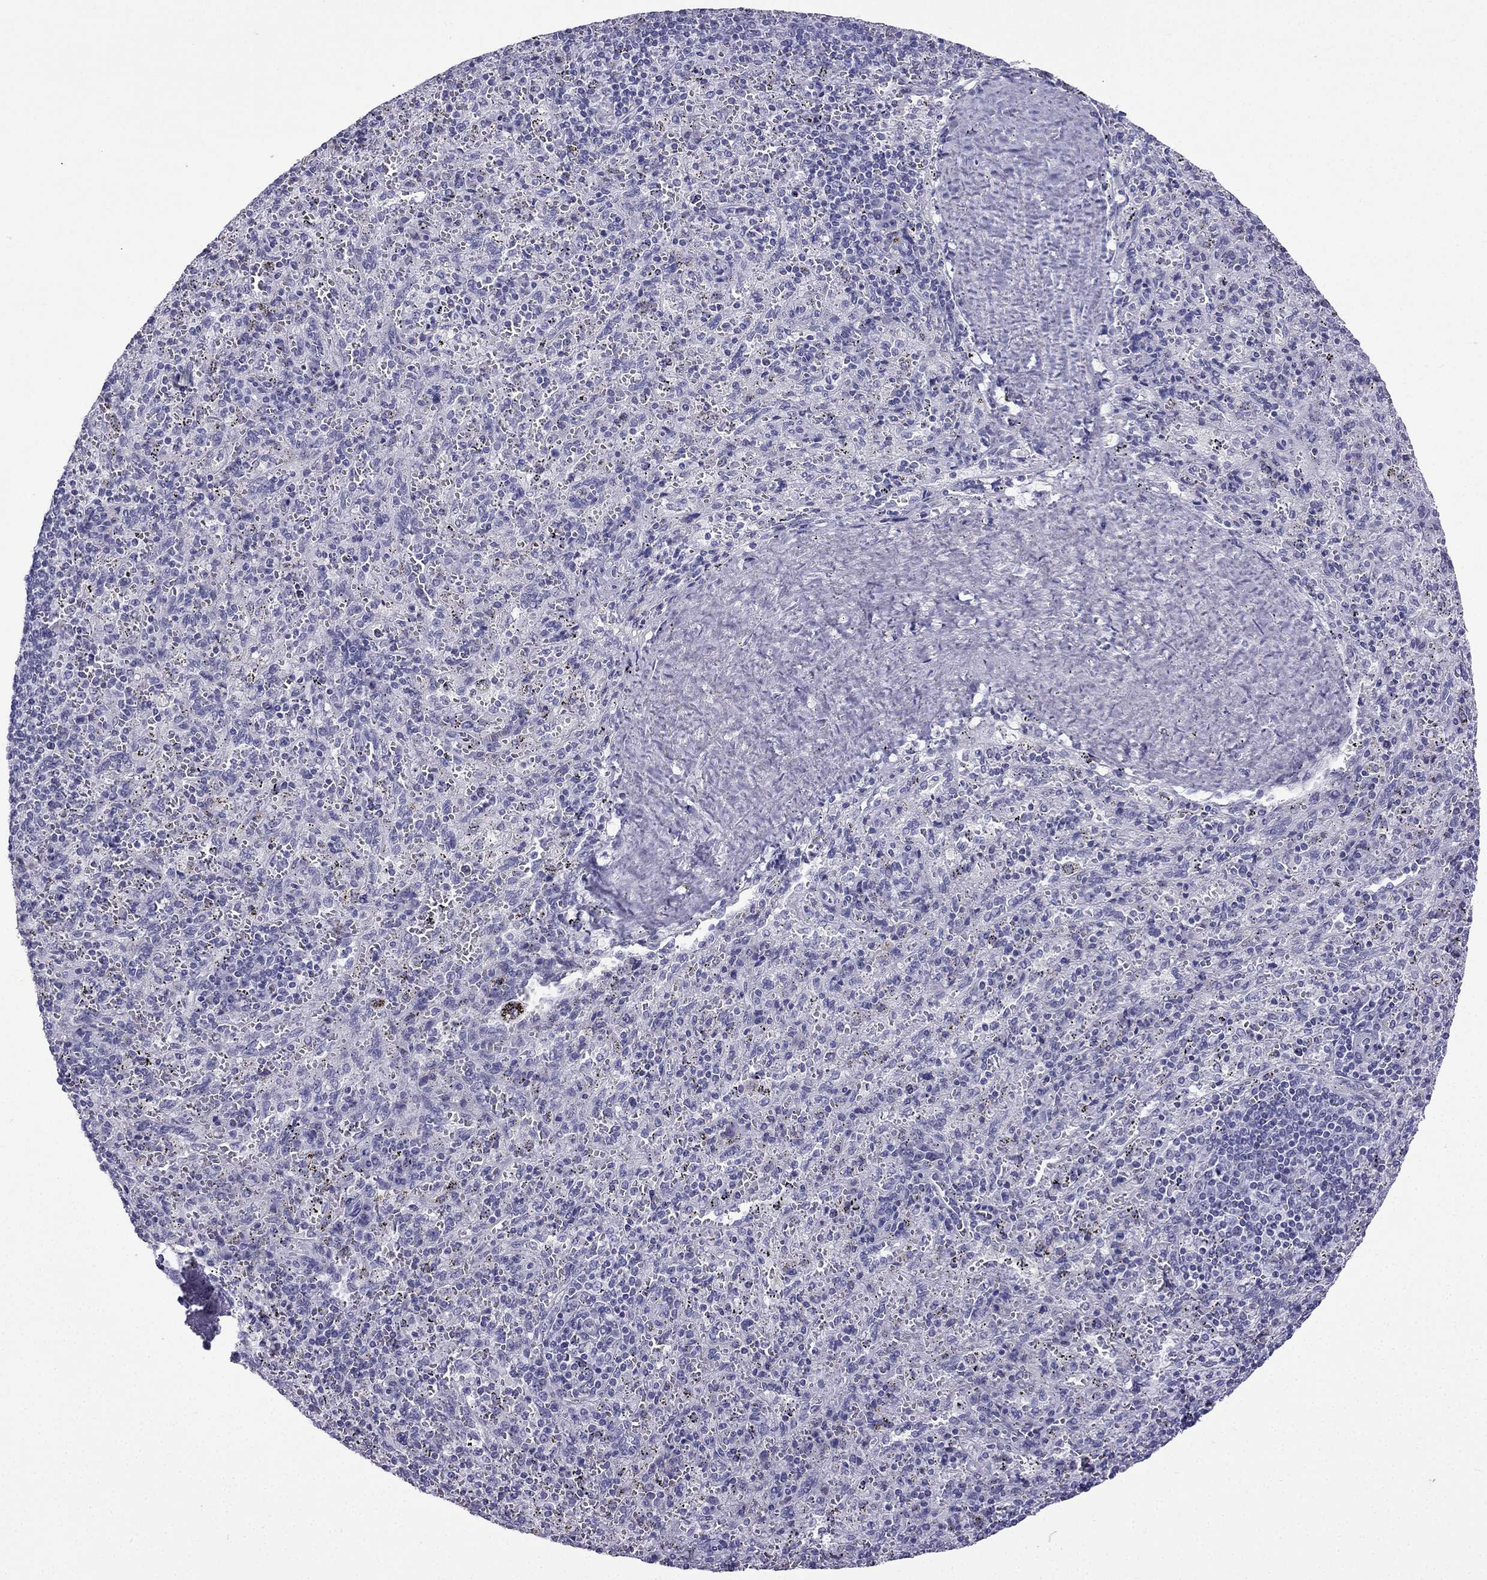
{"staining": {"intensity": "negative", "quantity": "none", "location": "none"}, "tissue": "spleen", "cell_type": "Cells in red pulp", "image_type": "normal", "snomed": [{"axis": "morphology", "description": "Normal tissue, NOS"}, {"axis": "topography", "description": "Spleen"}], "caption": "There is no significant positivity in cells in red pulp of spleen. (DAB (3,3'-diaminobenzidine) immunohistochemistry (IHC), high magnification).", "gene": "GJA8", "patient": {"sex": "male", "age": 57}}